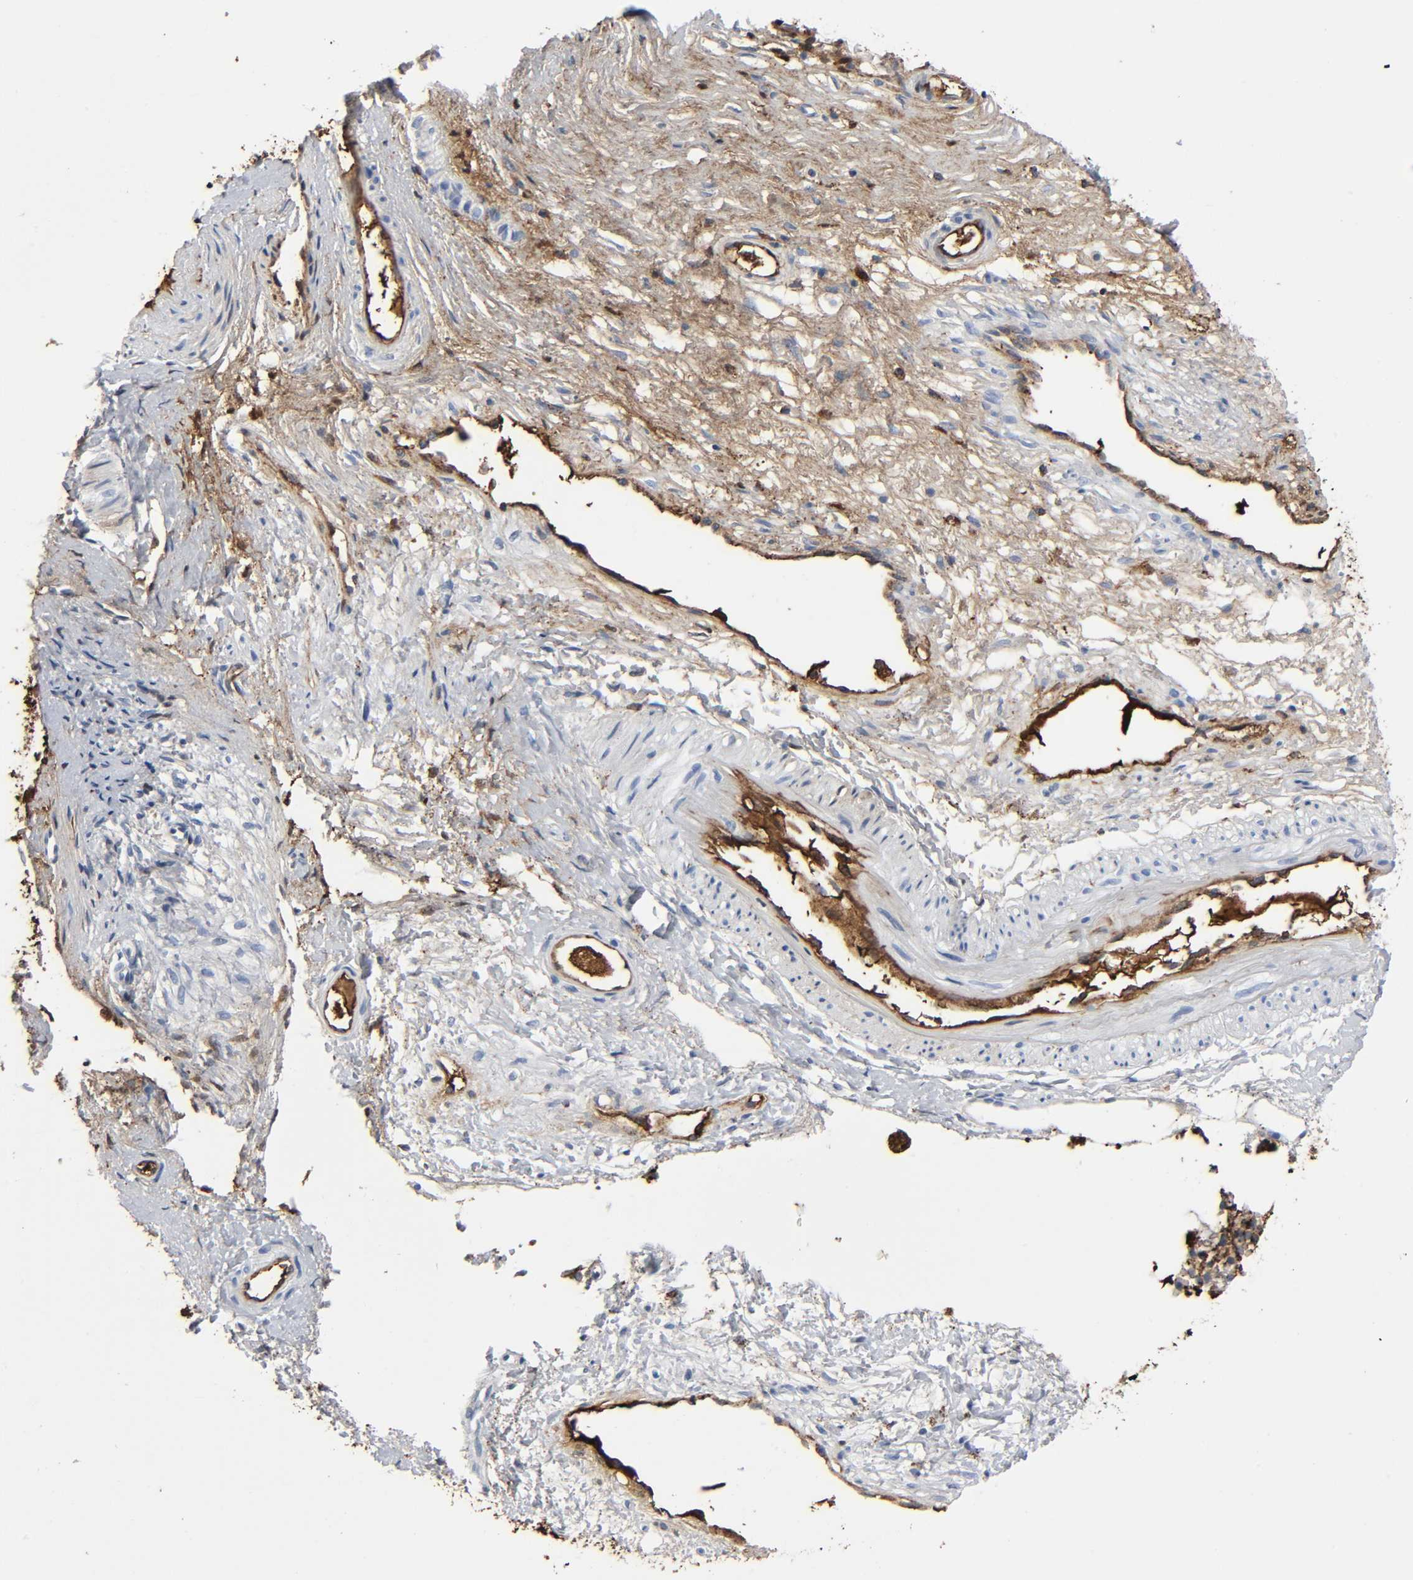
{"staining": {"intensity": "strong", "quantity": "25%-75%", "location": "cytoplasmic/membranous"}, "tissue": "nasopharynx", "cell_type": "Respiratory epithelial cells", "image_type": "normal", "snomed": [{"axis": "morphology", "description": "Normal tissue, NOS"}, {"axis": "topography", "description": "Nasopharynx"}], "caption": "A high amount of strong cytoplasmic/membranous staining is identified in about 25%-75% of respiratory epithelial cells in unremarkable nasopharynx. (brown staining indicates protein expression, while blue staining denotes nuclei).", "gene": "C3", "patient": {"sex": "male", "age": 21}}